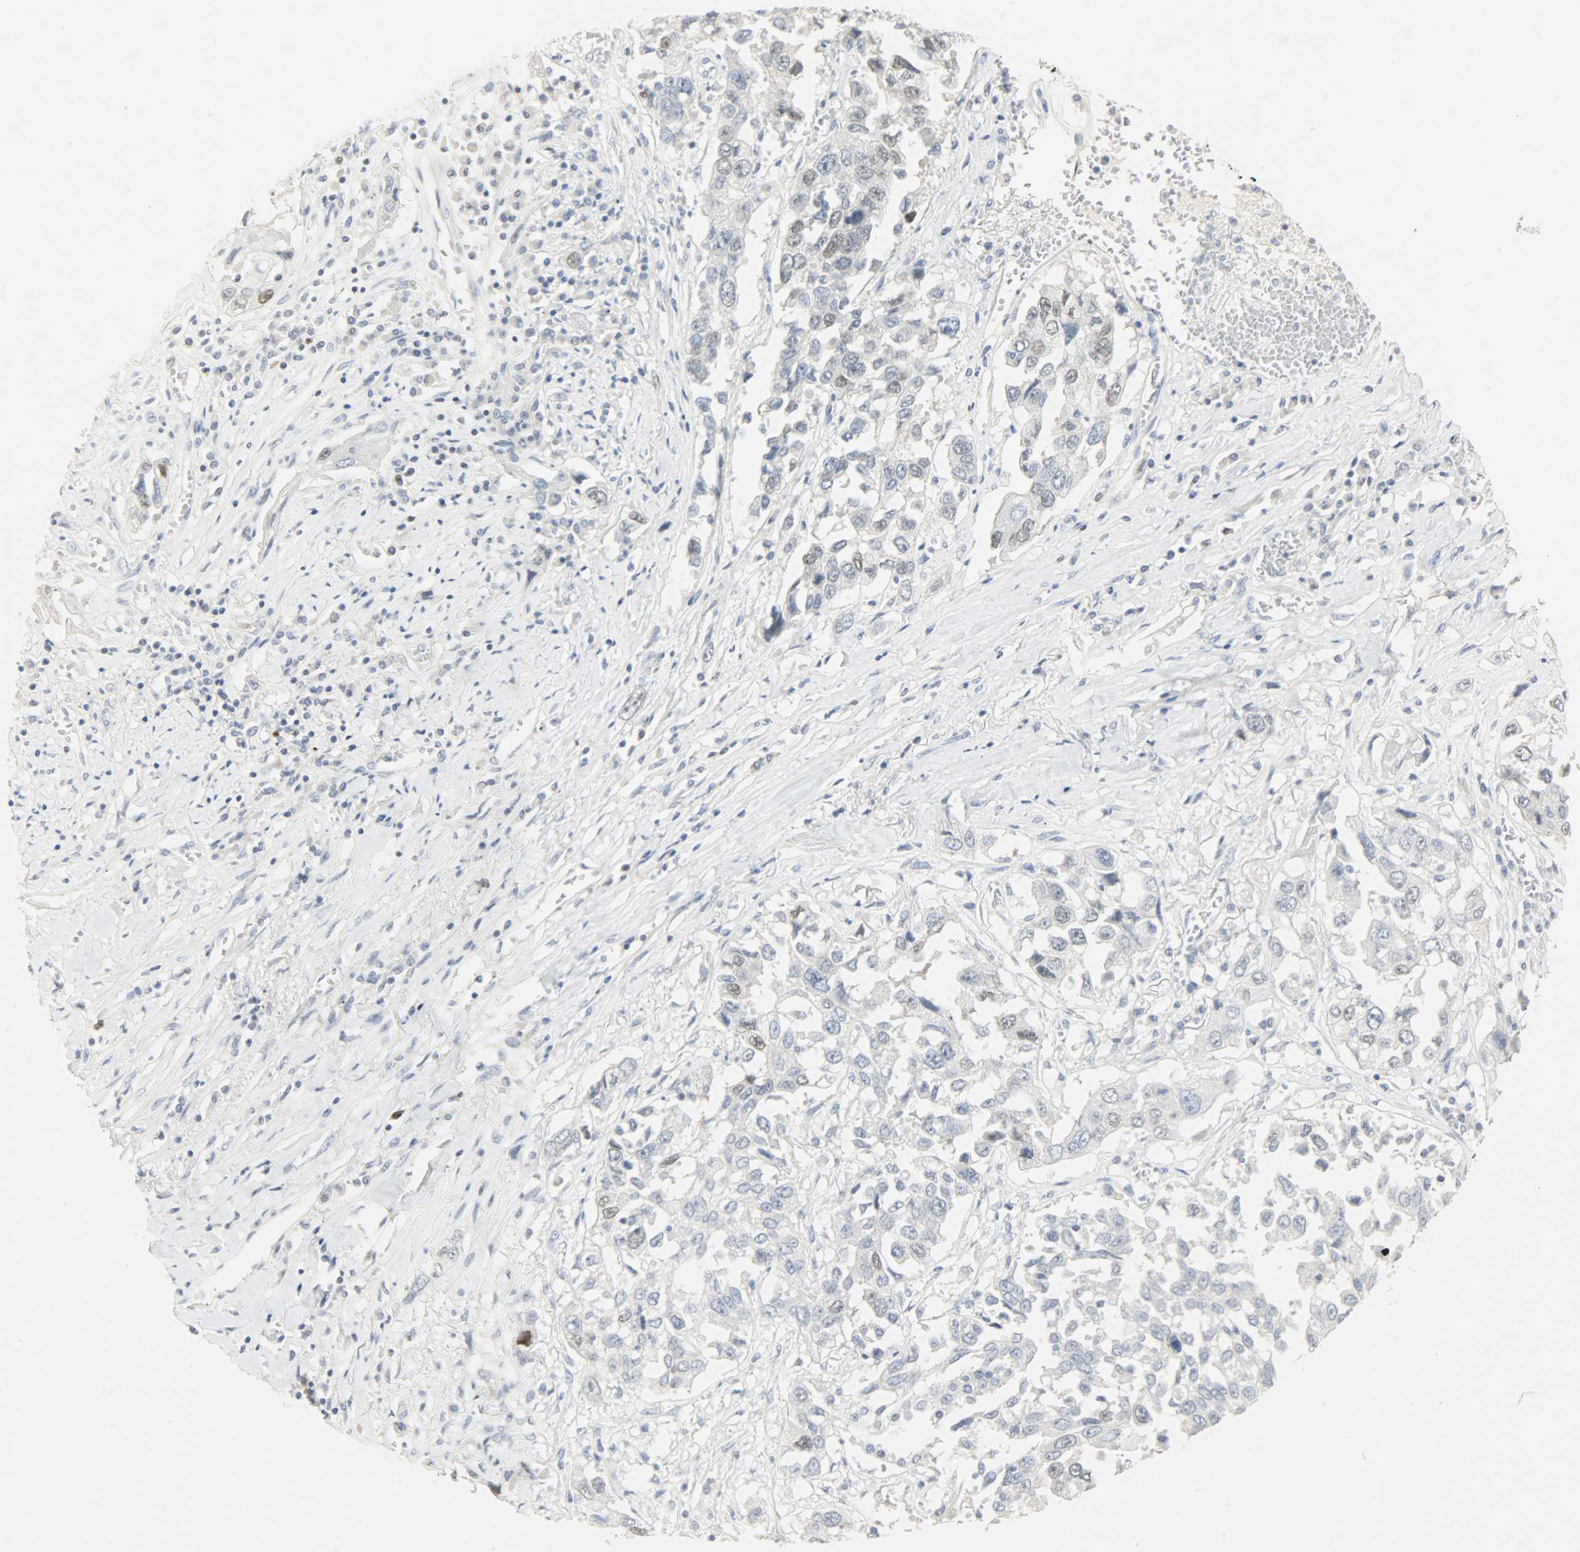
{"staining": {"intensity": "weak", "quantity": "<25%", "location": "nuclear"}, "tissue": "lung cancer", "cell_type": "Tumor cells", "image_type": "cancer", "snomed": [{"axis": "morphology", "description": "Squamous cell carcinoma, NOS"}, {"axis": "topography", "description": "Lung"}], "caption": "Immunohistochemical staining of lung cancer (squamous cell carcinoma) shows no significant staining in tumor cells. (DAB immunohistochemistry (IHC) with hematoxylin counter stain).", "gene": "HELLS", "patient": {"sex": "male", "age": 71}}